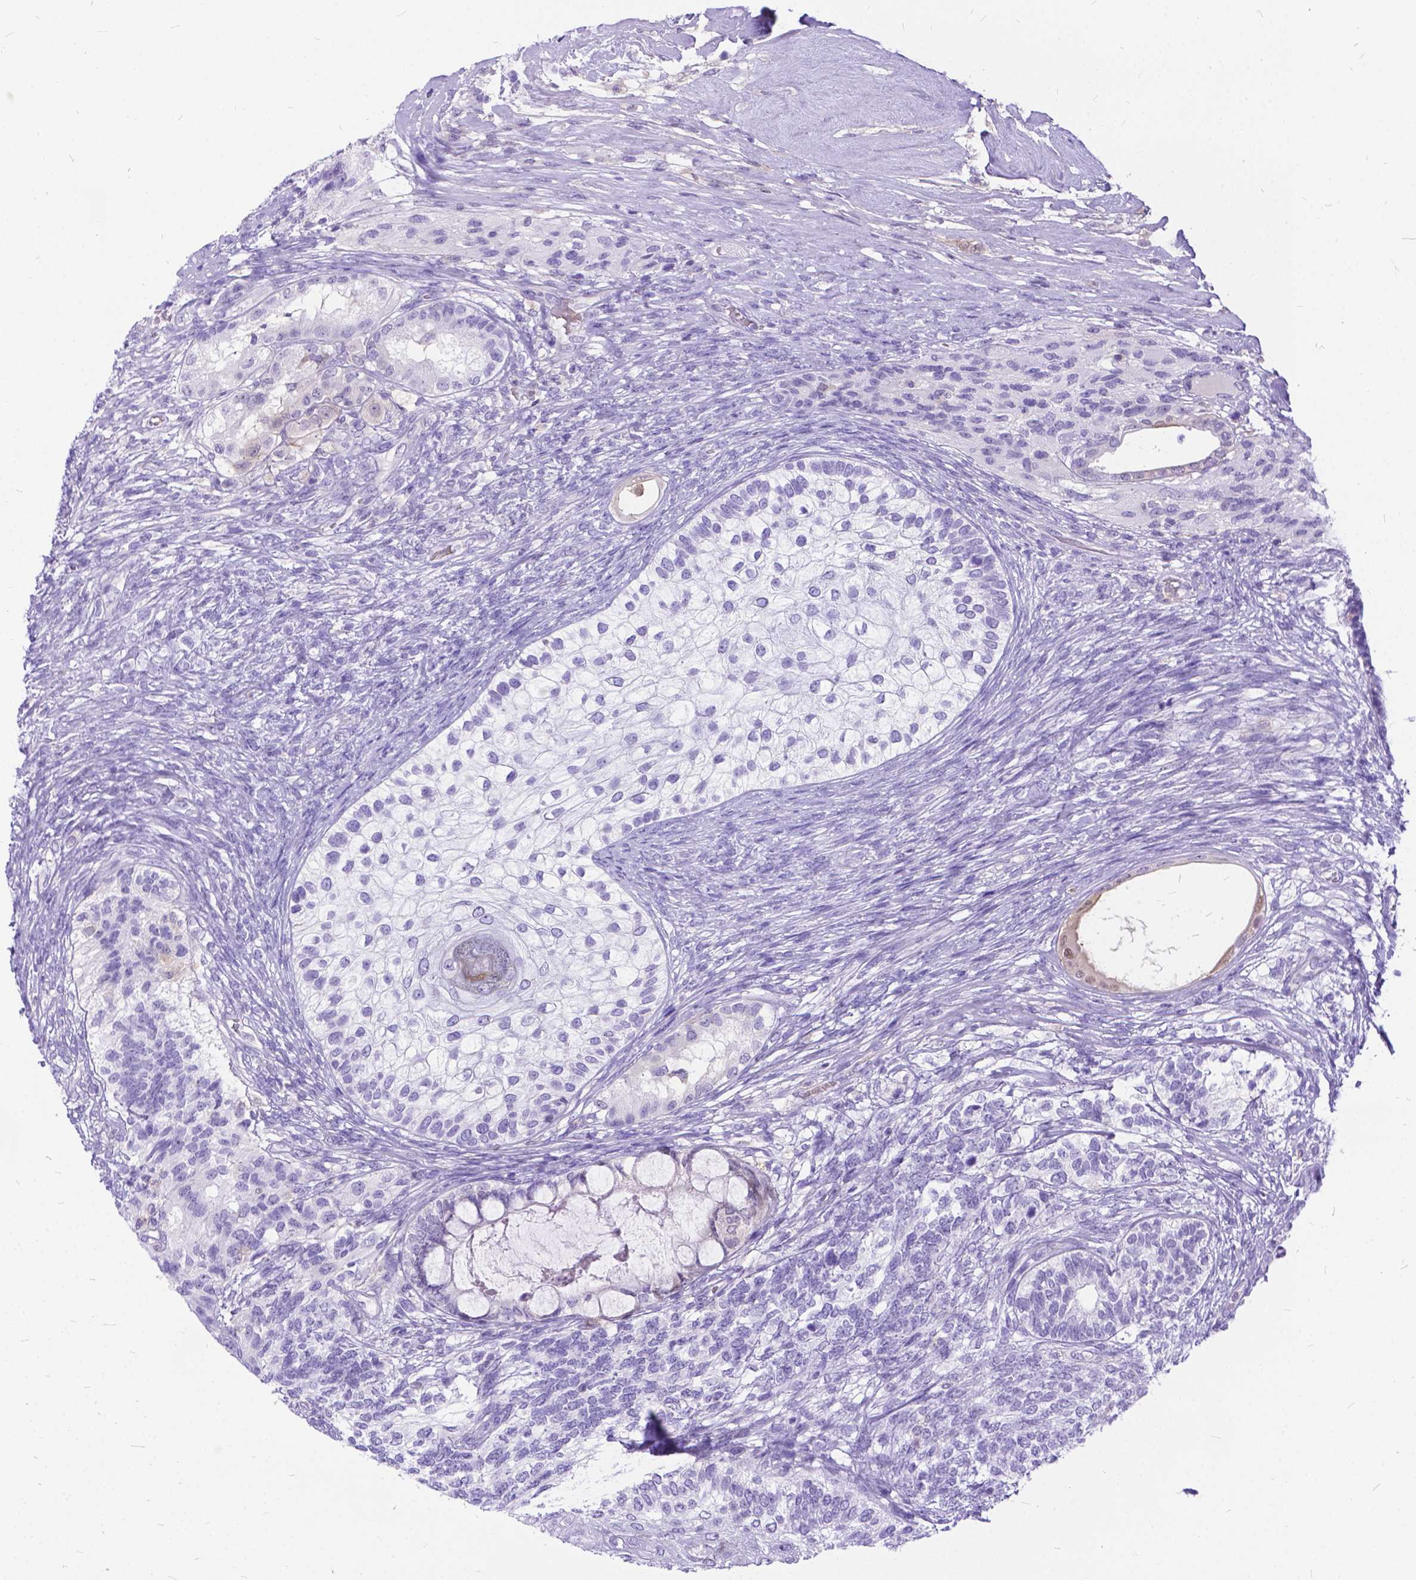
{"staining": {"intensity": "weak", "quantity": "<25%", "location": "cytoplasmic/membranous"}, "tissue": "testis cancer", "cell_type": "Tumor cells", "image_type": "cancer", "snomed": [{"axis": "morphology", "description": "Seminoma, NOS"}, {"axis": "morphology", "description": "Carcinoma, Embryonal, NOS"}, {"axis": "topography", "description": "Testis"}], "caption": "DAB (3,3'-diaminobenzidine) immunohistochemical staining of embryonal carcinoma (testis) exhibits no significant expression in tumor cells.", "gene": "TMEM169", "patient": {"sex": "male", "age": 41}}